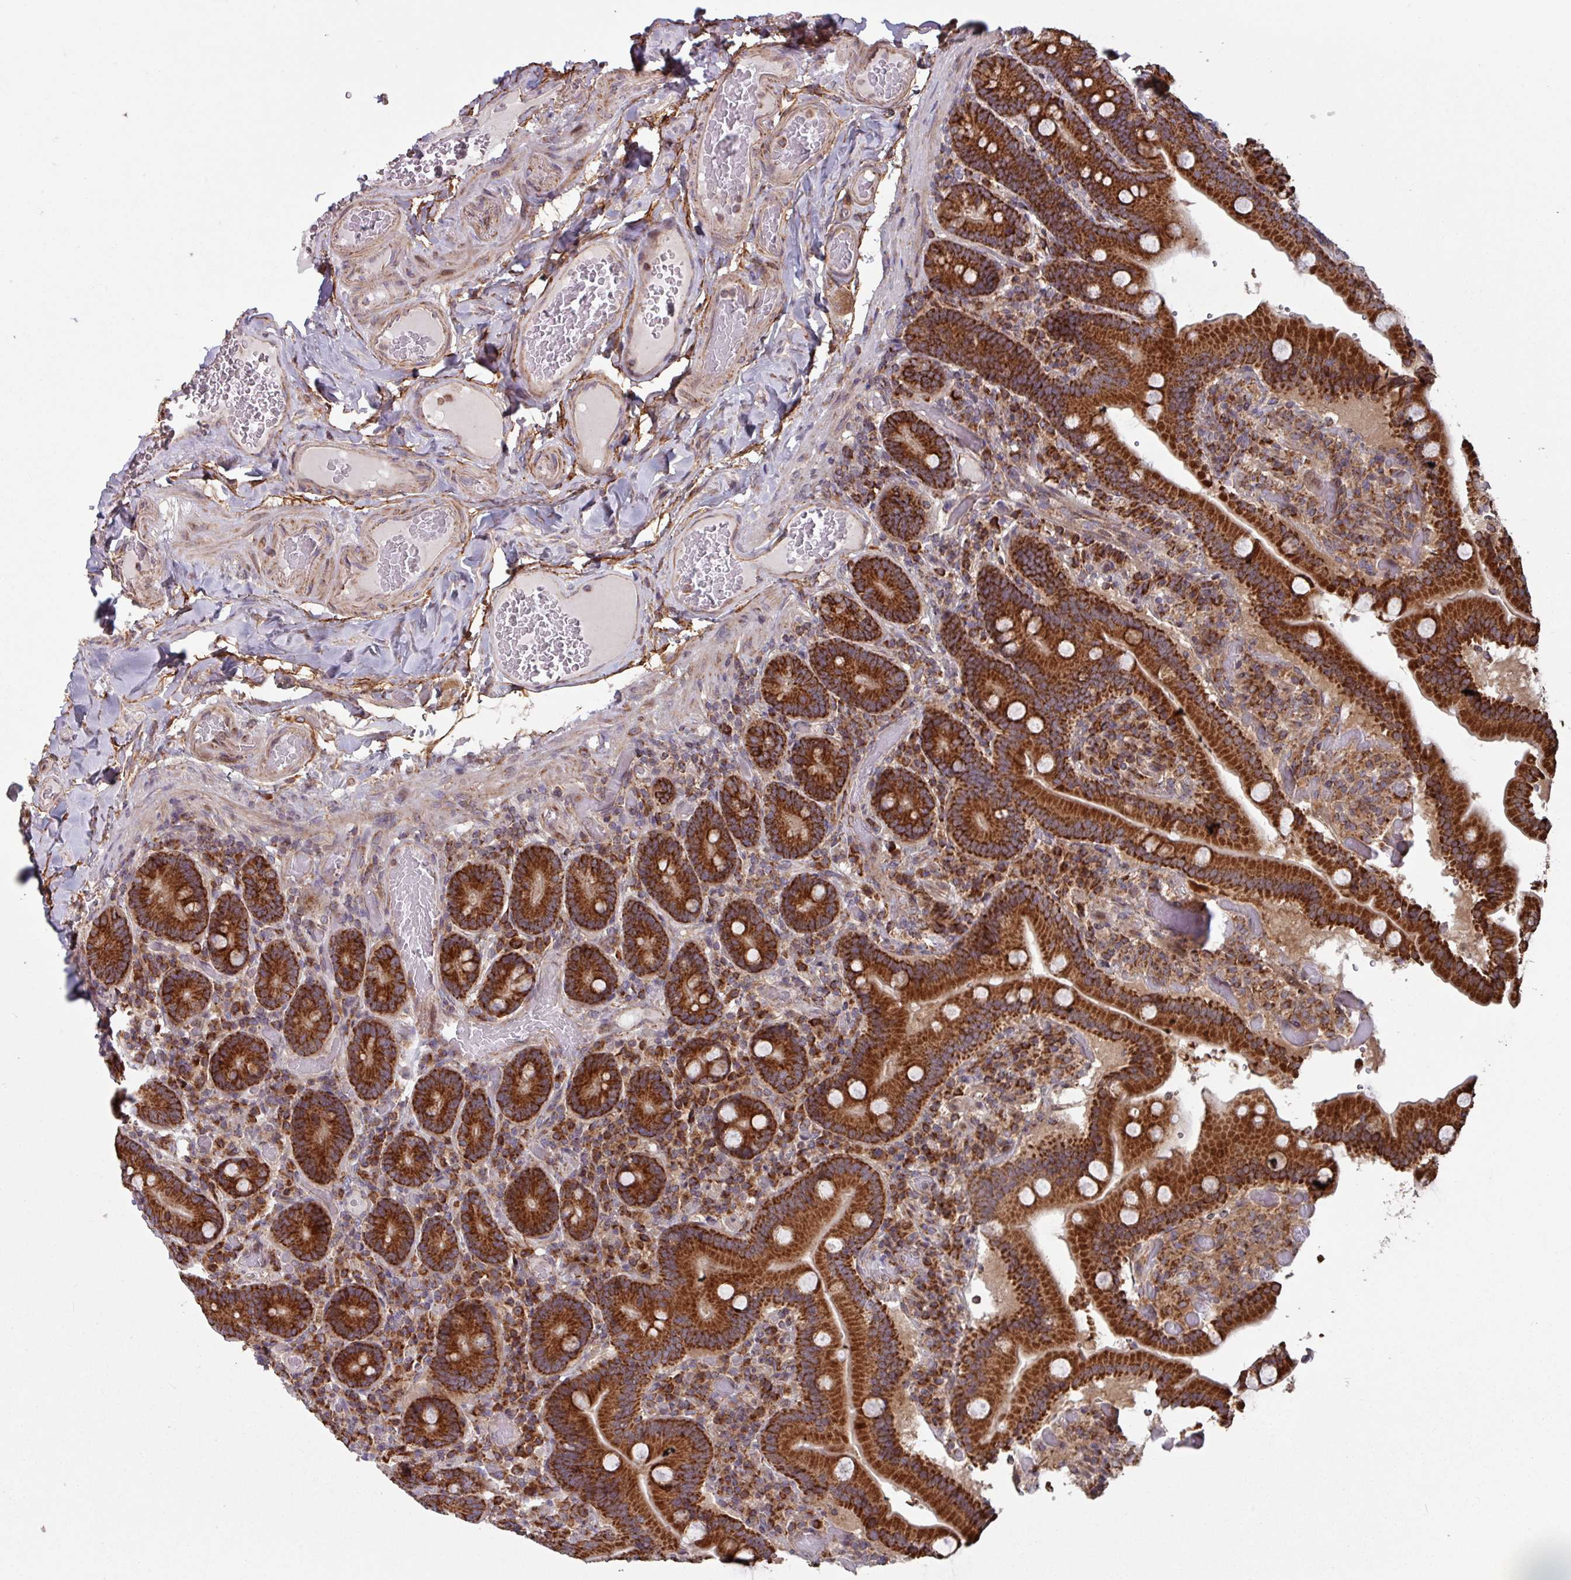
{"staining": {"intensity": "strong", "quantity": ">75%", "location": "cytoplasmic/membranous"}, "tissue": "duodenum", "cell_type": "Glandular cells", "image_type": "normal", "snomed": [{"axis": "morphology", "description": "Normal tissue, NOS"}, {"axis": "topography", "description": "Duodenum"}], "caption": "Immunohistochemical staining of normal human duodenum displays strong cytoplasmic/membranous protein staining in about >75% of glandular cells.", "gene": "COX7C", "patient": {"sex": "female", "age": 62}}